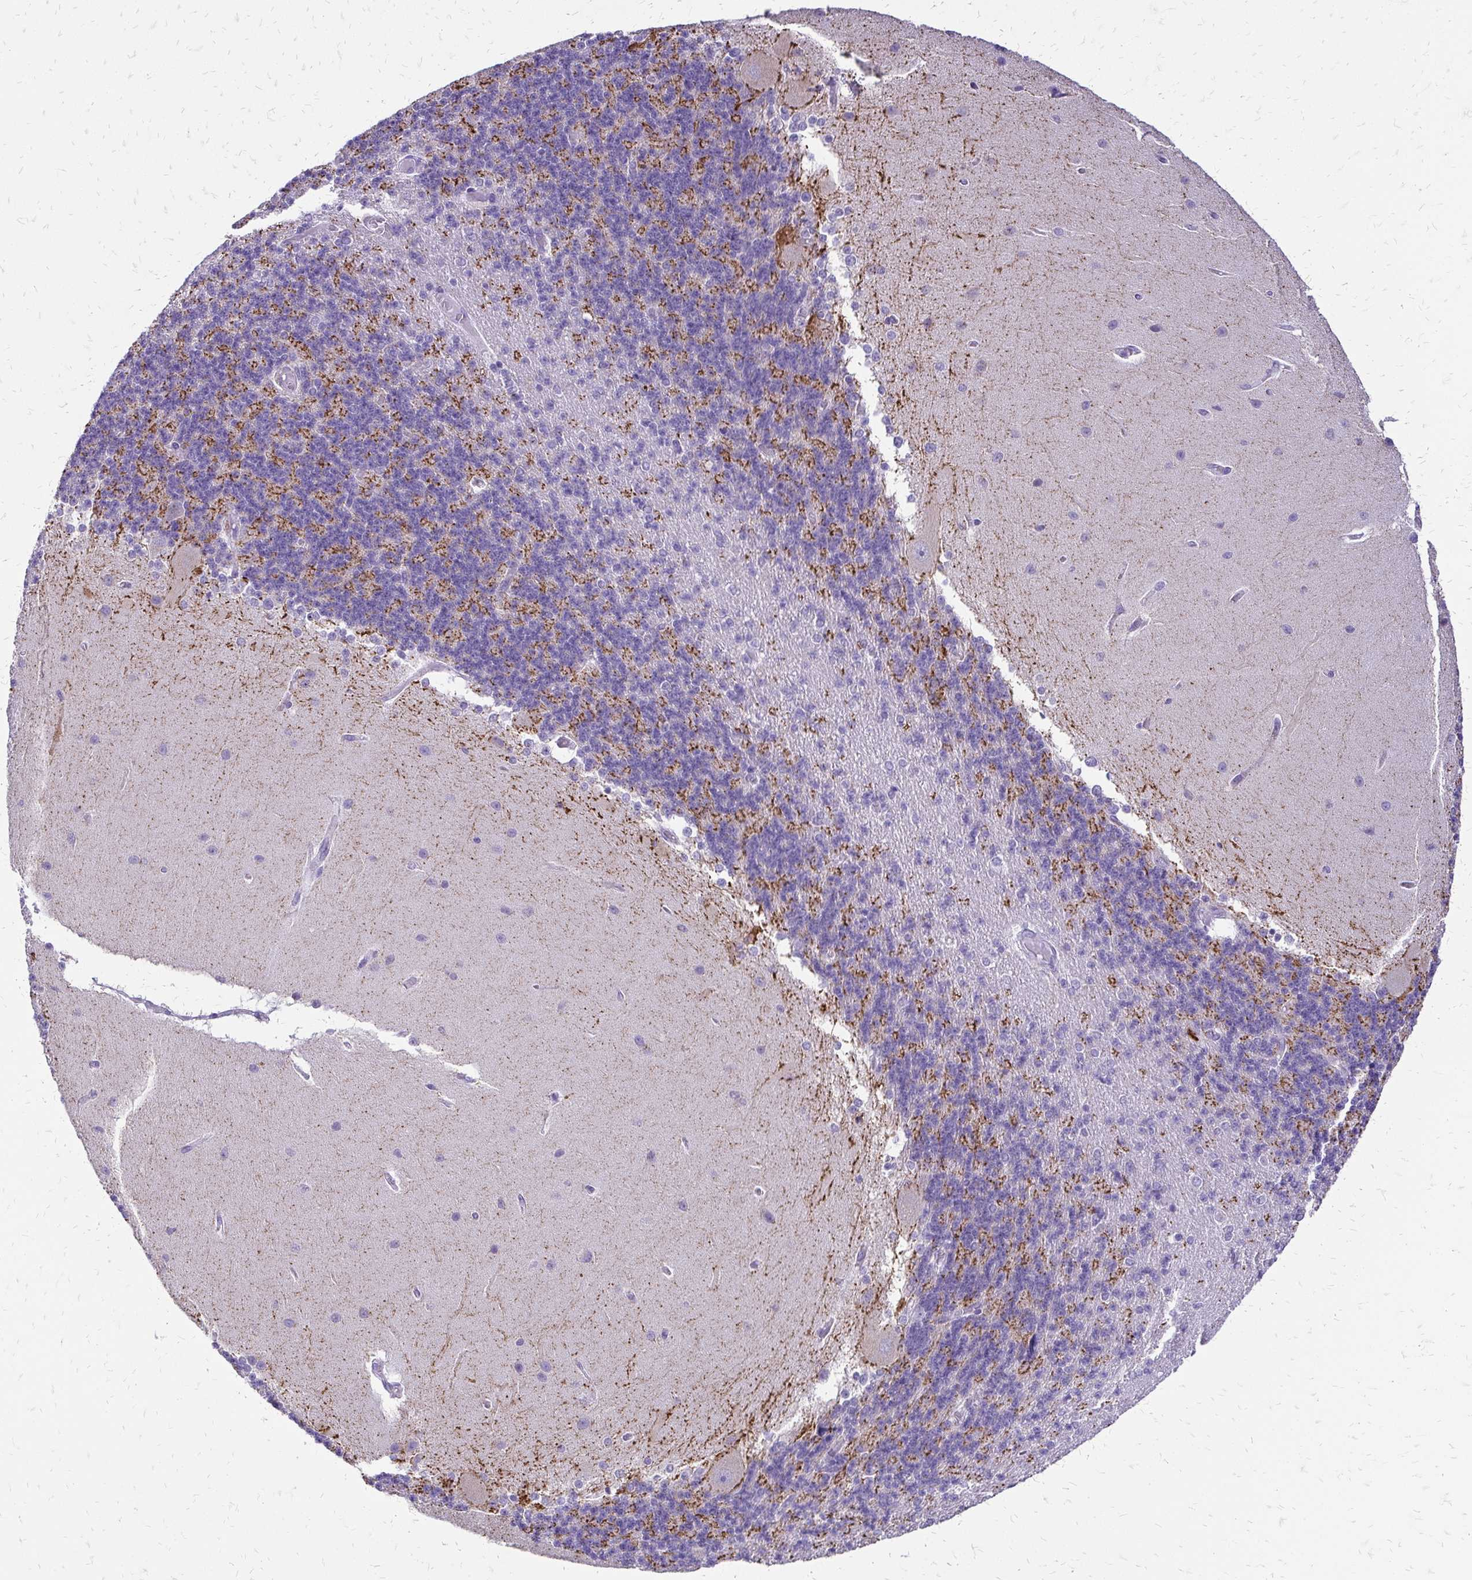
{"staining": {"intensity": "negative", "quantity": "none", "location": "none"}, "tissue": "cerebellum", "cell_type": "Cells in granular layer", "image_type": "normal", "snomed": [{"axis": "morphology", "description": "Normal tissue, NOS"}, {"axis": "topography", "description": "Cerebellum"}], "caption": "Histopathology image shows no protein positivity in cells in granular layer of benign cerebellum. (DAB (3,3'-diaminobenzidine) IHC, high magnification).", "gene": "SLC32A1", "patient": {"sex": "female", "age": 54}}